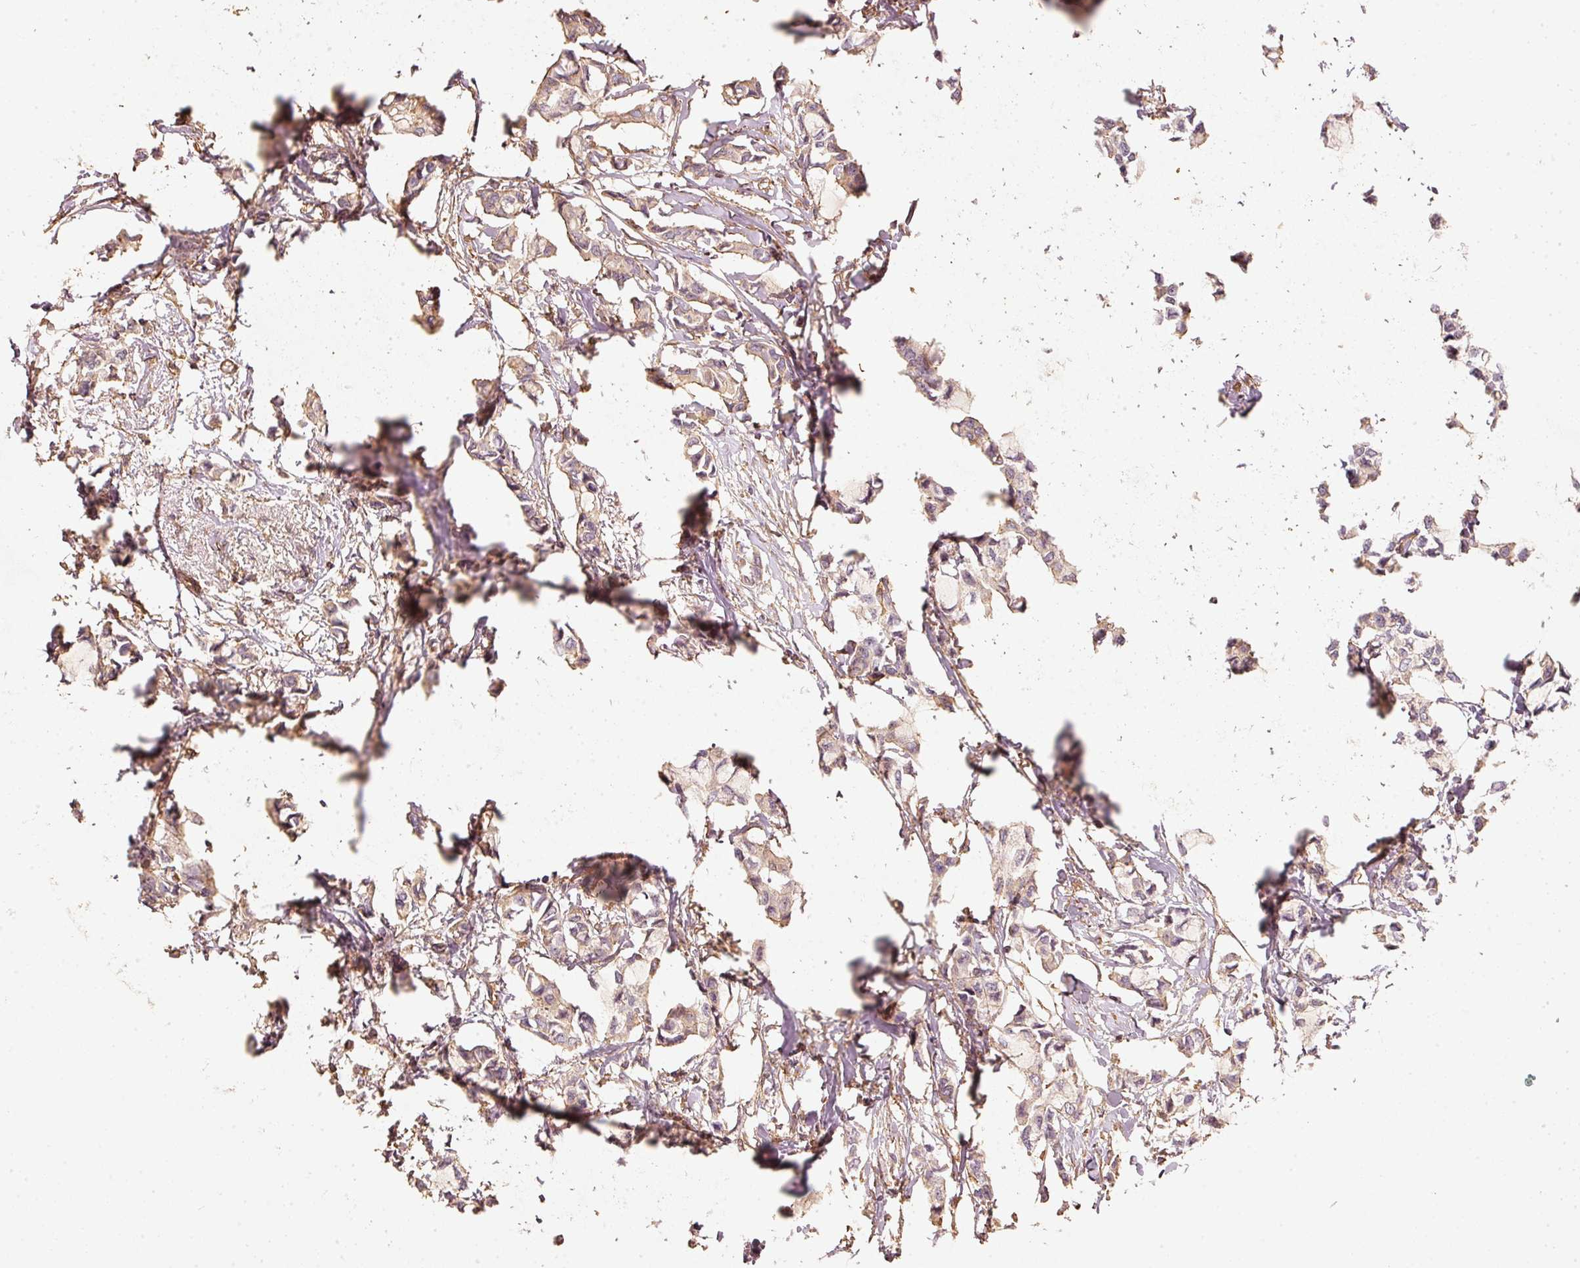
{"staining": {"intensity": "weak", "quantity": ">75%", "location": "cytoplasmic/membranous"}, "tissue": "breast cancer", "cell_type": "Tumor cells", "image_type": "cancer", "snomed": [{"axis": "morphology", "description": "Duct carcinoma"}, {"axis": "topography", "description": "Breast"}], "caption": "DAB (3,3'-diaminobenzidine) immunohistochemical staining of human breast cancer shows weak cytoplasmic/membranous protein positivity in about >75% of tumor cells. (Brightfield microscopy of DAB IHC at high magnification).", "gene": "CEP95", "patient": {"sex": "female", "age": 73}}